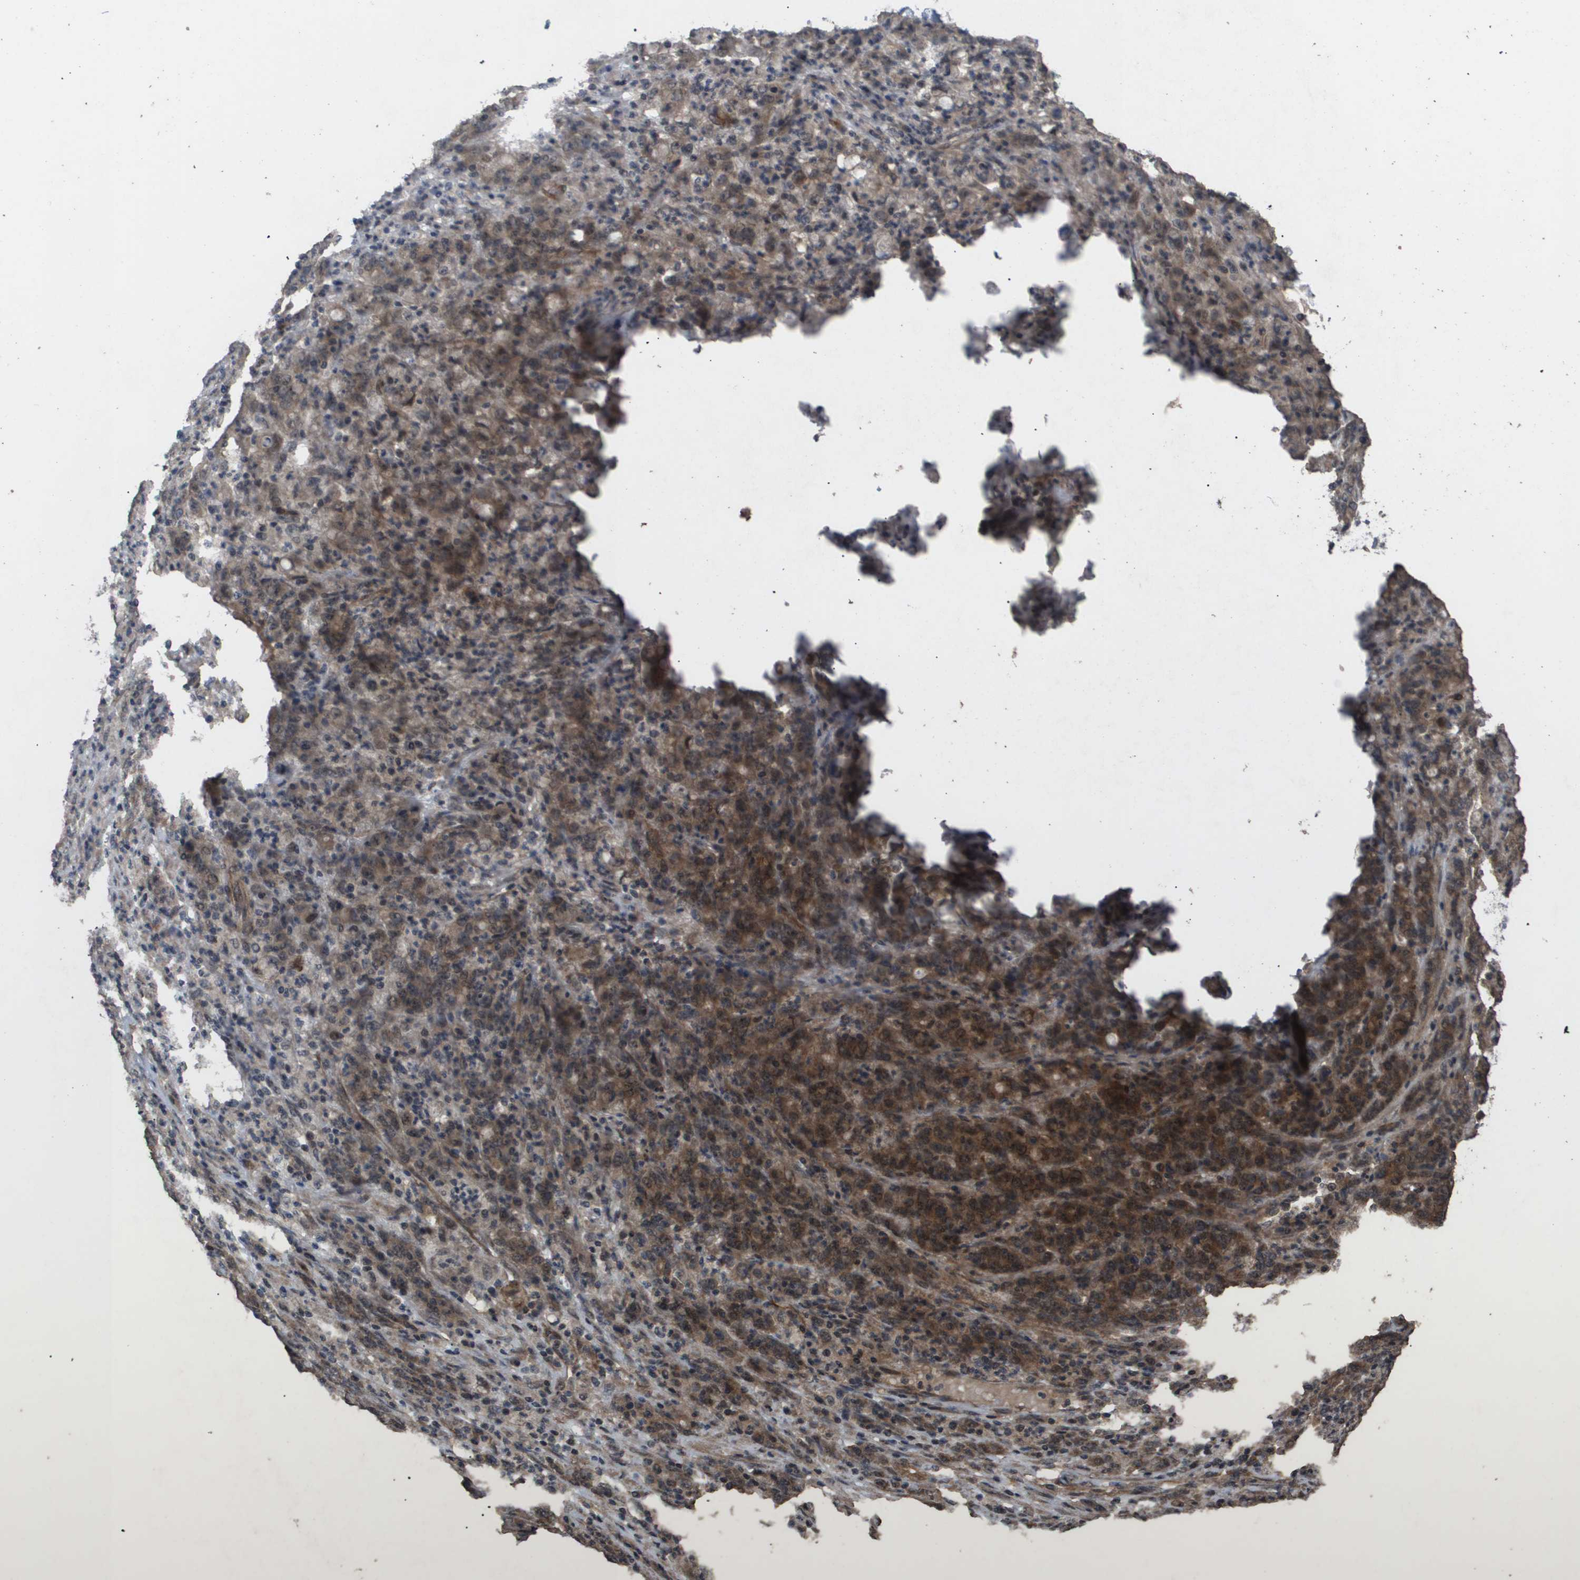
{"staining": {"intensity": "moderate", "quantity": "25%-75%", "location": "cytoplasmic/membranous"}, "tissue": "stomach cancer", "cell_type": "Tumor cells", "image_type": "cancer", "snomed": [{"axis": "morphology", "description": "Adenocarcinoma, NOS"}, {"axis": "topography", "description": "Stomach, lower"}], "caption": "Stomach cancer tissue reveals moderate cytoplasmic/membranous staining in about 25%-75% of tumor cells", "gene": "CUL5", "patient": {"sex": "female", "age": 71}}